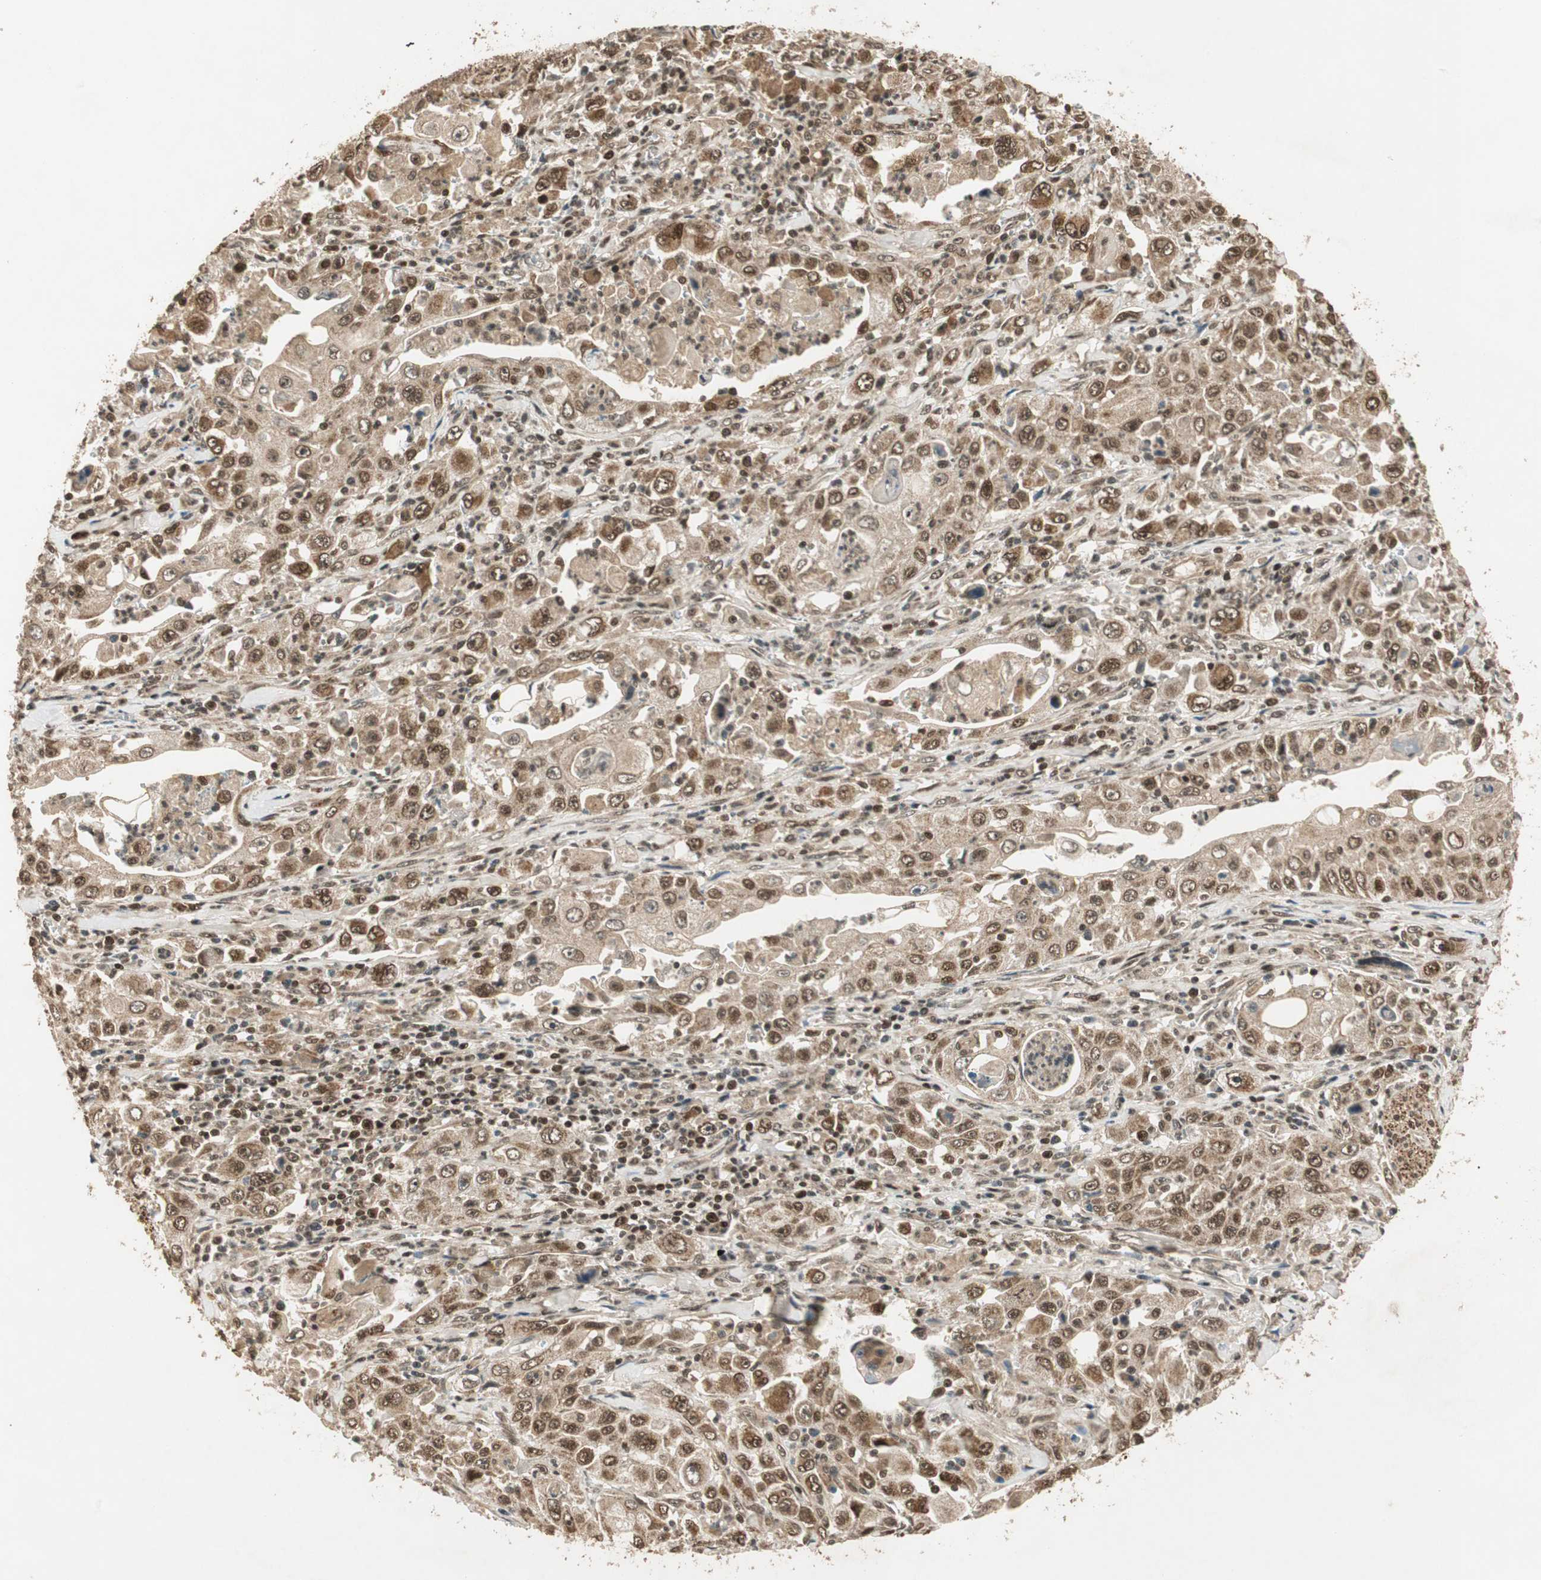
{"staining": {"intensity": "moderate", "quantity": ">75%", "location": "cytoplasmic/membranous,nuclear"}, "tissue": "pancreatic cancer", "cell_type": "Tumor cells", "image_type": "cancer", "snomed": [{"axis": "morphology", "description": "Adenocarcinoma, NOS"}, {"axis": "topography", "description": "Pancreas"}], "caption": "Protein staining demonstrates moderate cytoplasmic/membranous and nuclear staining in approximately >75% of tumor cells in pancreatic cancer (adenocarcinoma). The staining was performed using DAB, with brown indicating positive protein expression. Nuclei are stained blue with hematoxylin.", "gene": "RPA3", "patient": {"sex": "male", "age": 70}}